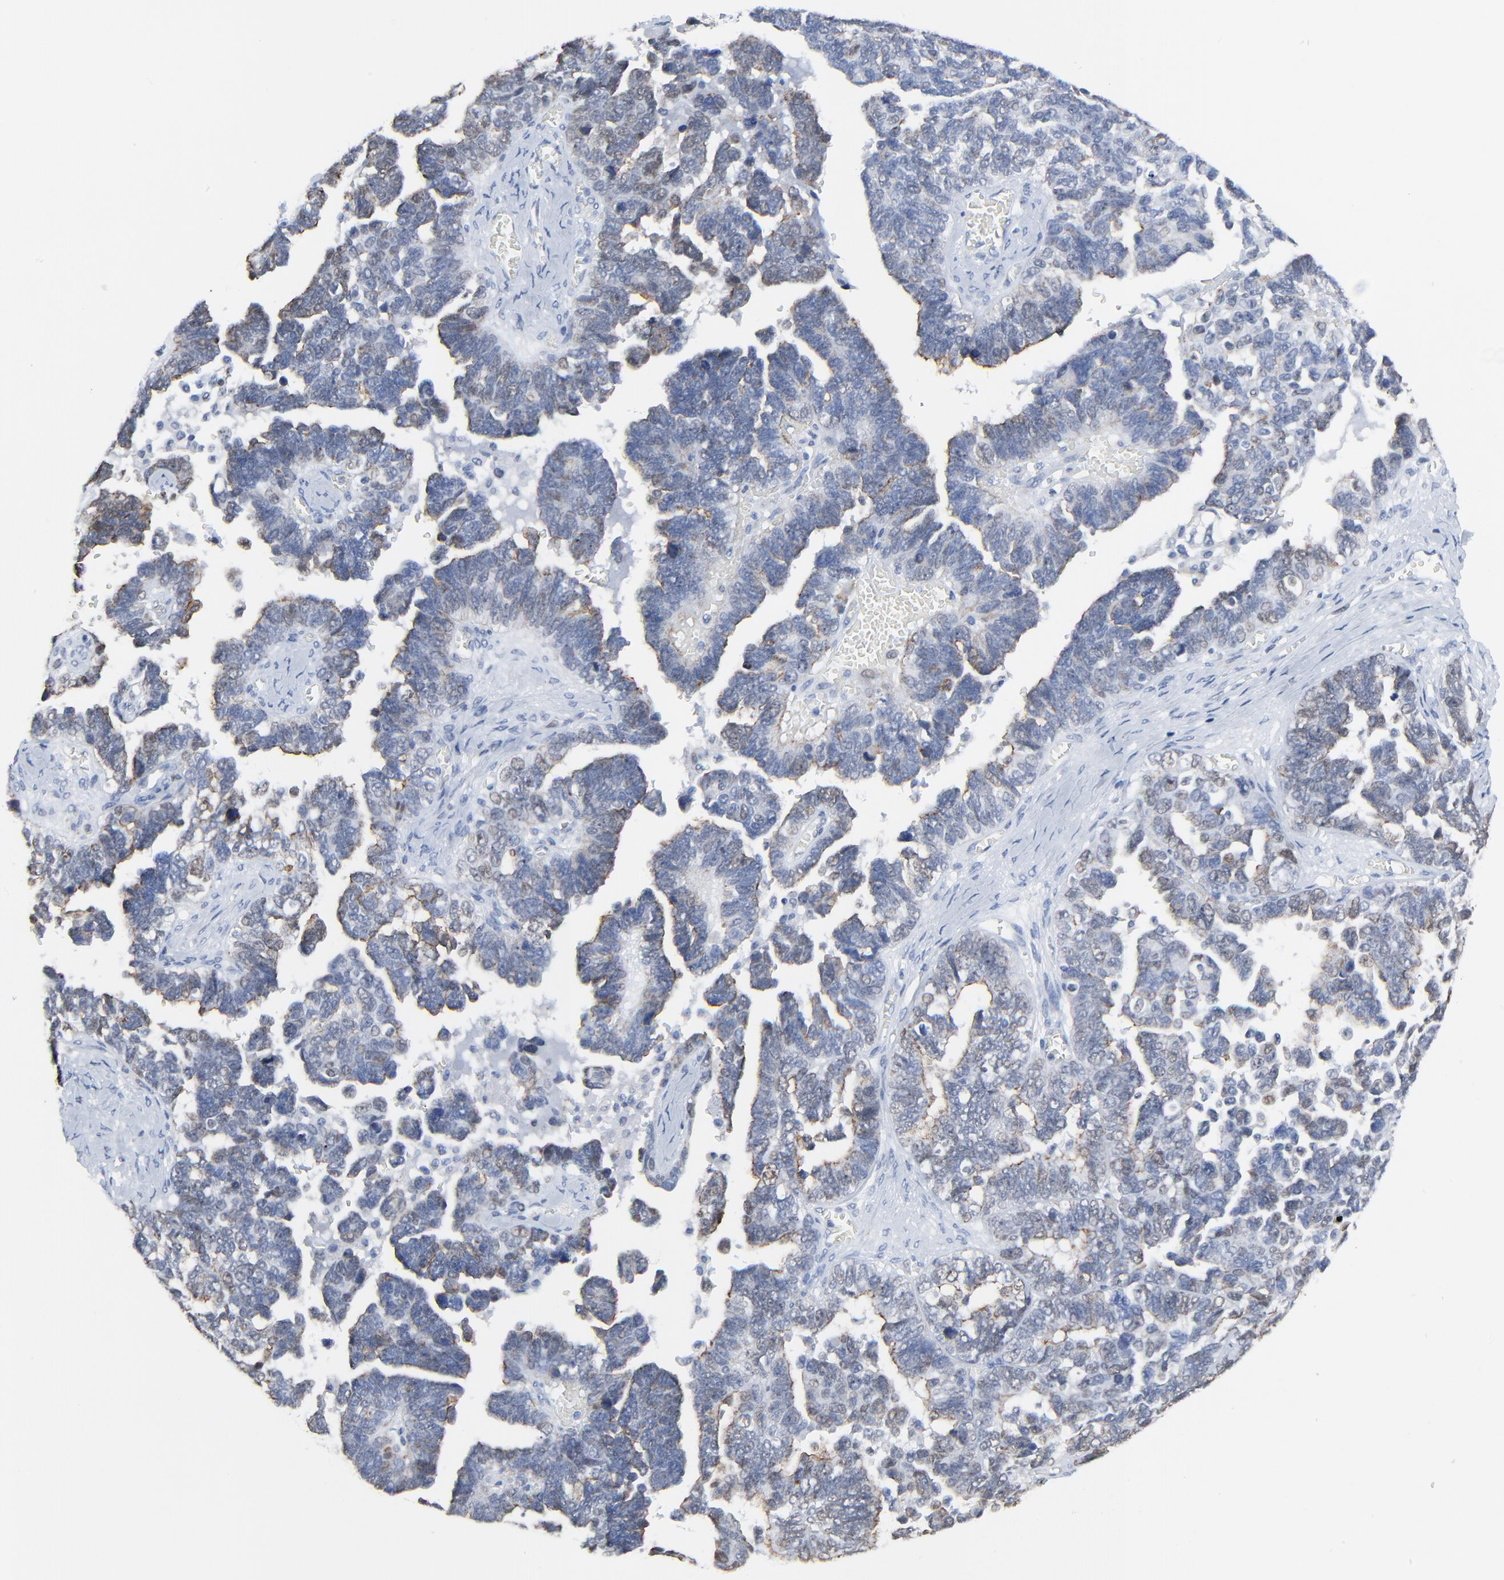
{"staining": {"intensity": "moderate", "quantity": "25%-75%", "location": "cytoplasmic/membranous"}, "tissue": "ovarian cancer", "cell_type": "Tumor cells", "image_type": "cancer", "snomed": [{"axis": "morphology", "description": "Cystadenocarcinoma, serous, NOS"}, {"axis": "topography", "description": "Ovary"}], "caption": "Protein staining demonstrates moderate cytoplasmic/membranous staining in about 25%-75% of tumor cells in ovarian cancer (serous cystadenocarcinoma).", "gene": "BIRC3", "patient": {"sex": "female", "age": 69}}